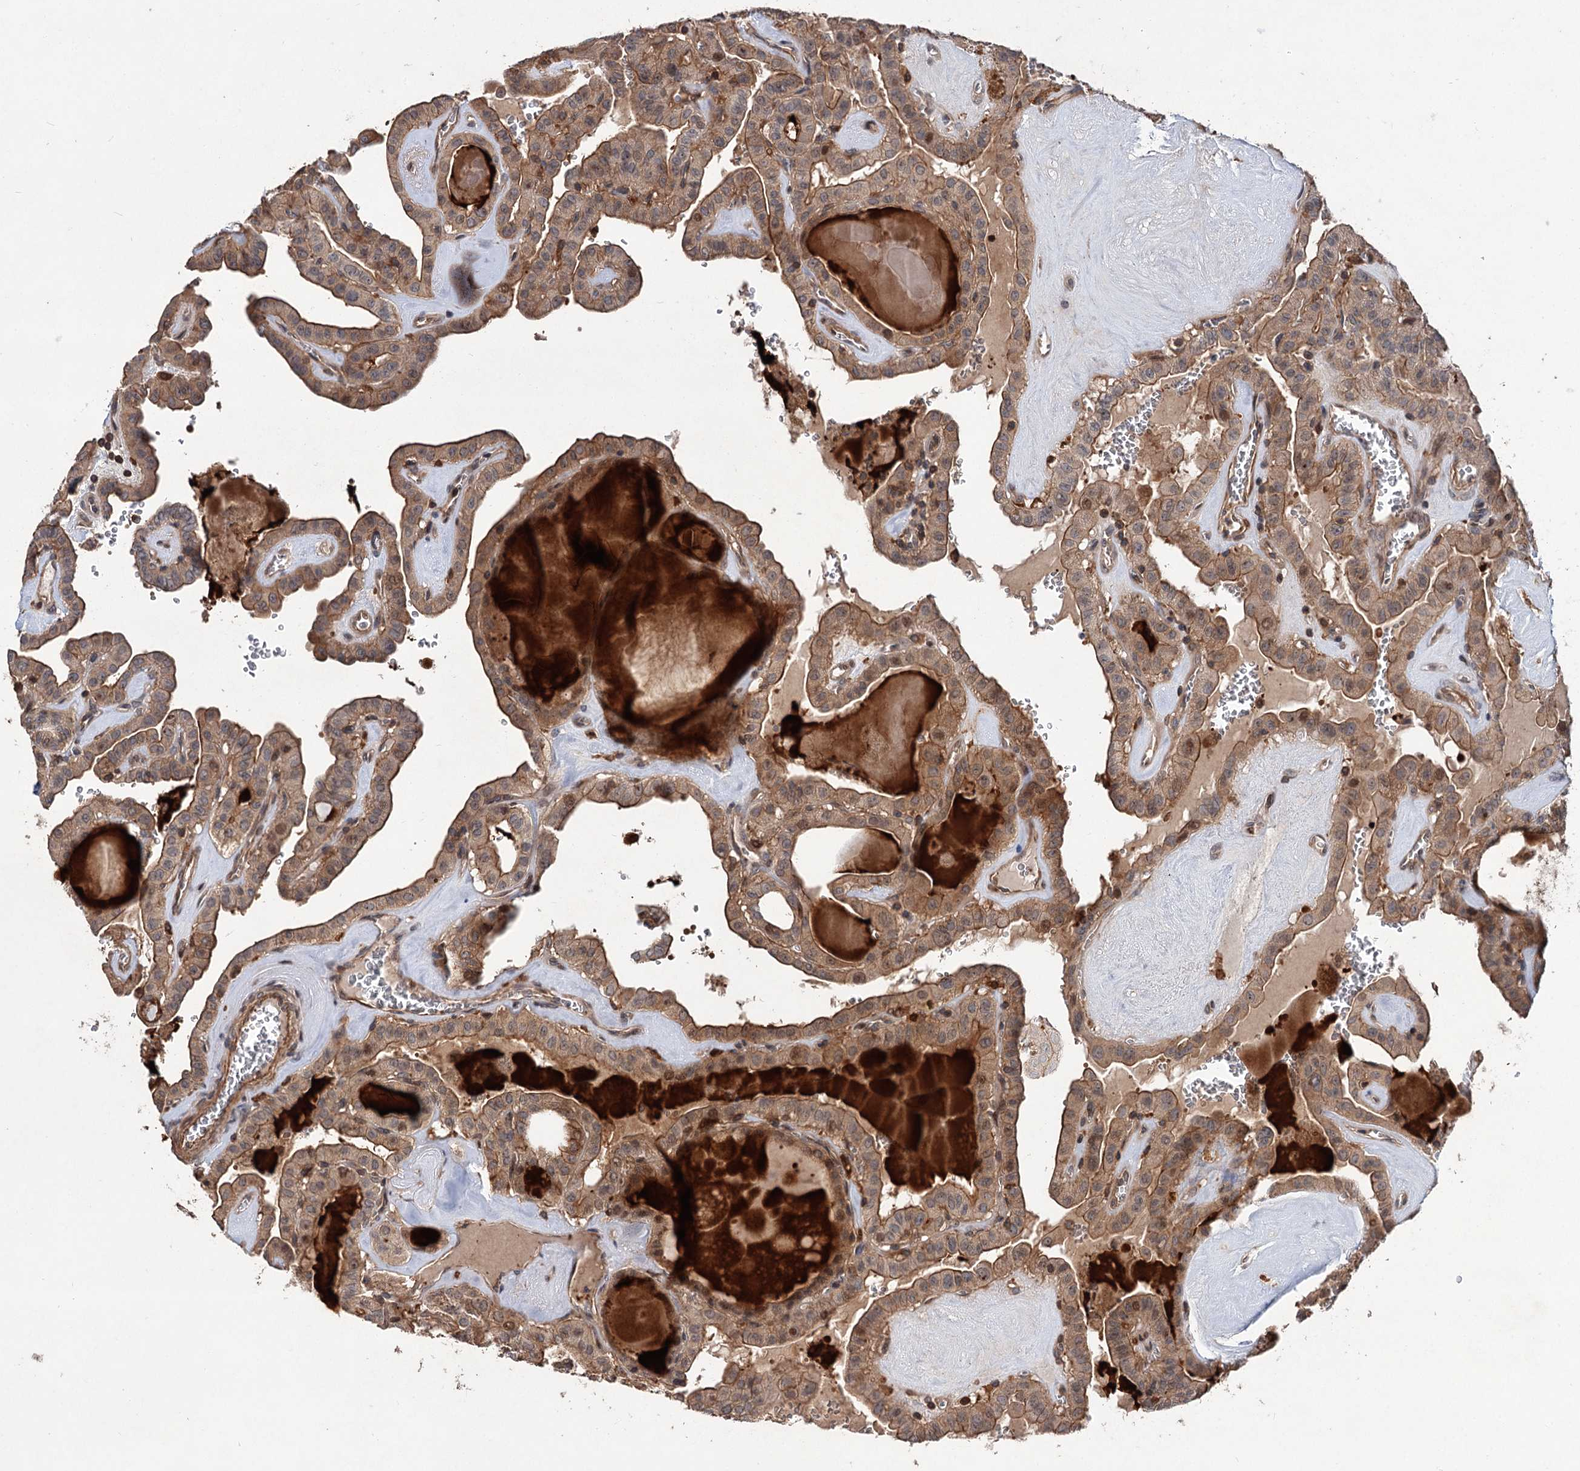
{"staining": {"intensity": "moderate", "quantity": ">75%", "location": "cytoplasmic/membranous"}, "tissue": "thyroid cancer", "cell_type": "Tumor cells", "image_type": "cancer", "snomed": [{"axis": "morphology", "description": "Papillary adenocarcinoma, NOS"}, {"axis": "topography", "description": "Thyroid gland"}], "caption": "Immunohistochemistry (IHC) image of neoplastic tissue: thyroid cancer stained using immunohistochemistry (IHC) reveals medium levels of moderate protein expression localized specifically in the cytoplasmic/membranous of tumor cells, appearing as a cytoplasmic/membranous brown color.", "gene": "GRIP1", "patient": {"sex": "male", "age": 52}}